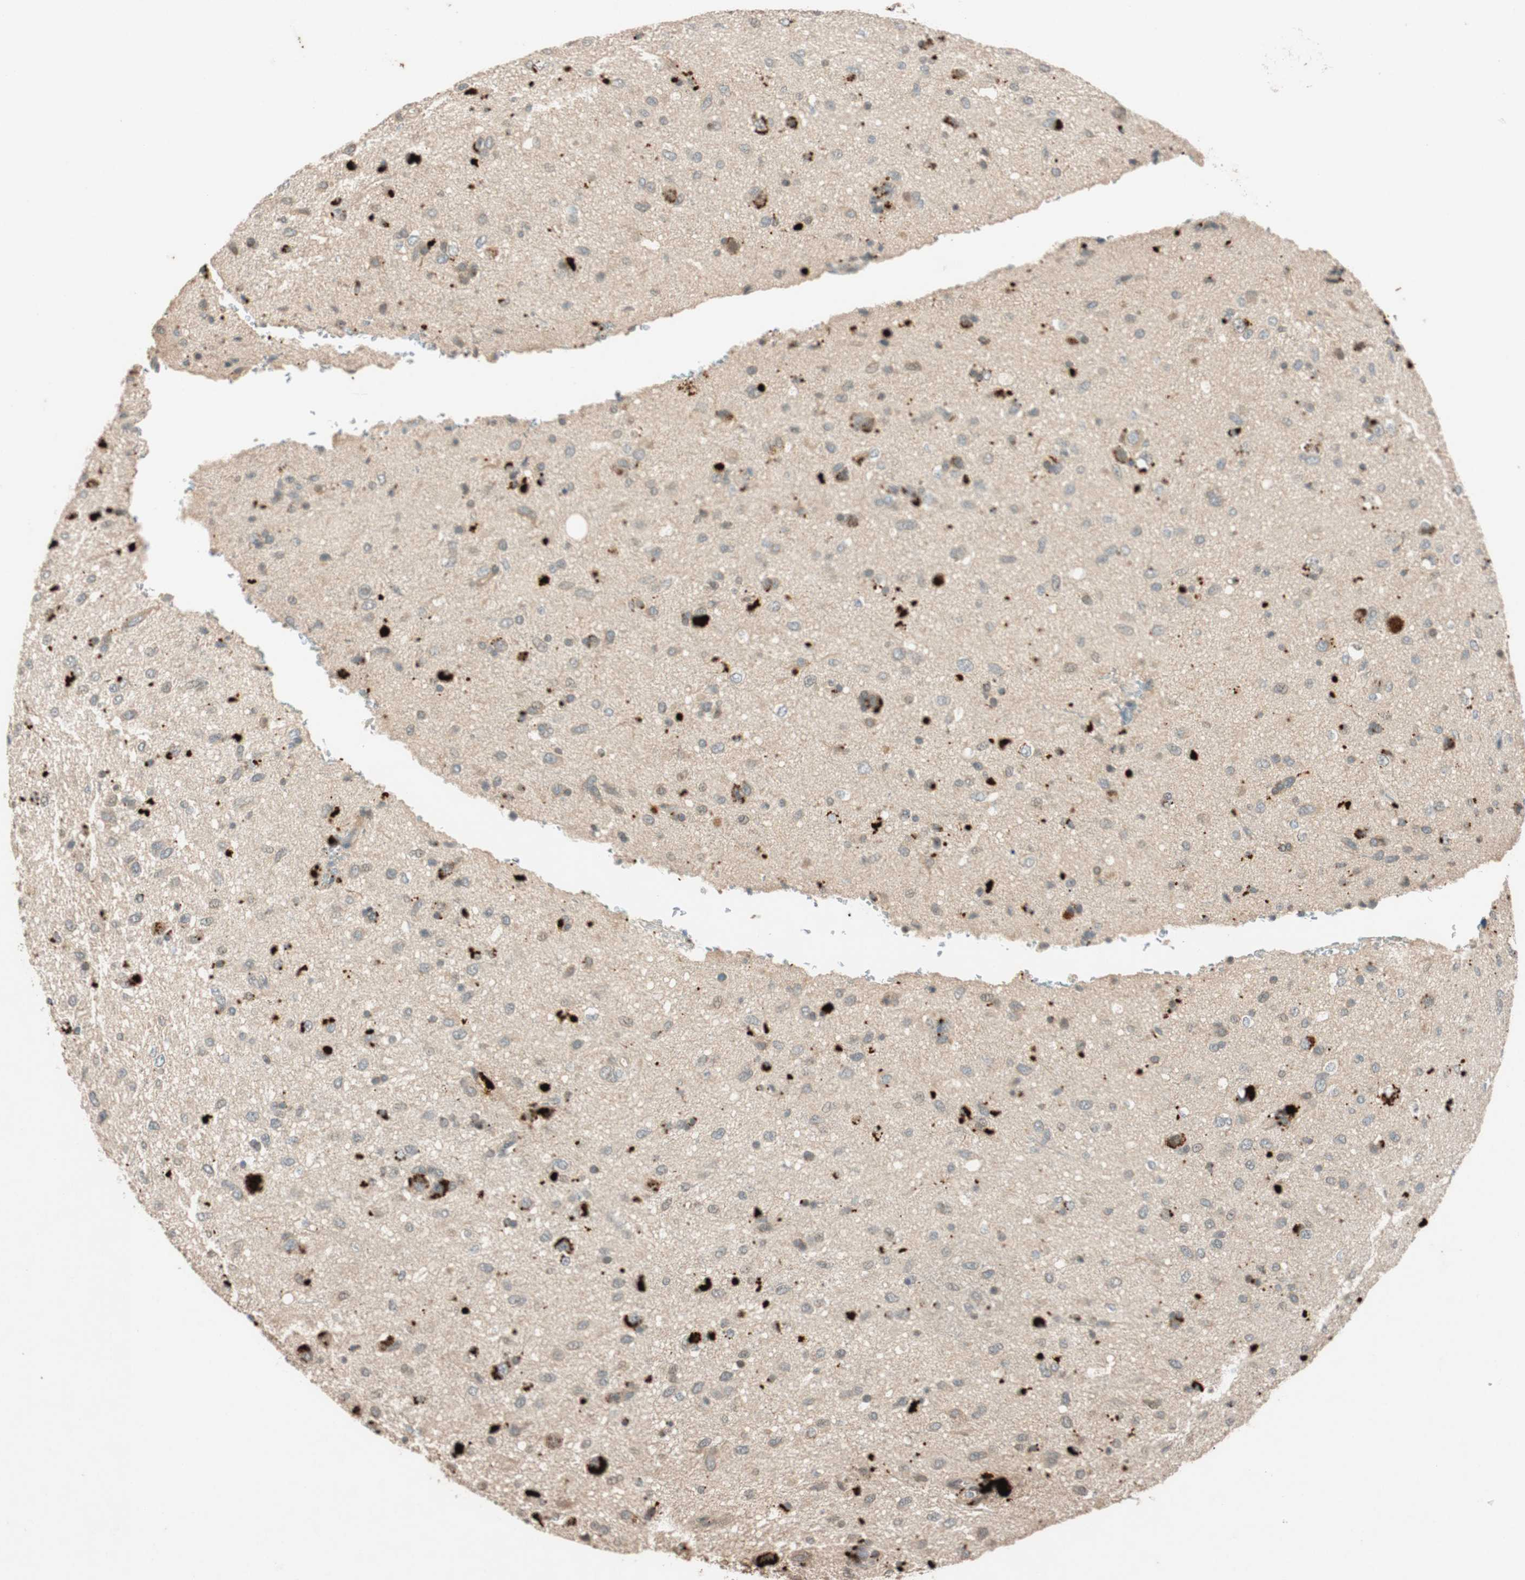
{"staining": {"intensity": "strong", "quantity": "<25%", "location": "cytoplasmic/membranous"}, "tissue": "glioma", "cell_type": "Tumor cells", "image_type": "cancer", "snomed": [{"axis": "morphology", "description": "Glioma, malignant, Low grade"}, {"axis": "topography", "description": "Brain"}], "caption": "The photomicrograph displays a brown stain indicating the presence of a protein in the cytoplasmic/membranous of tumor cells in glioma.", "gene": "GLB1", "patient": {"sex": "male", "age": 77}}